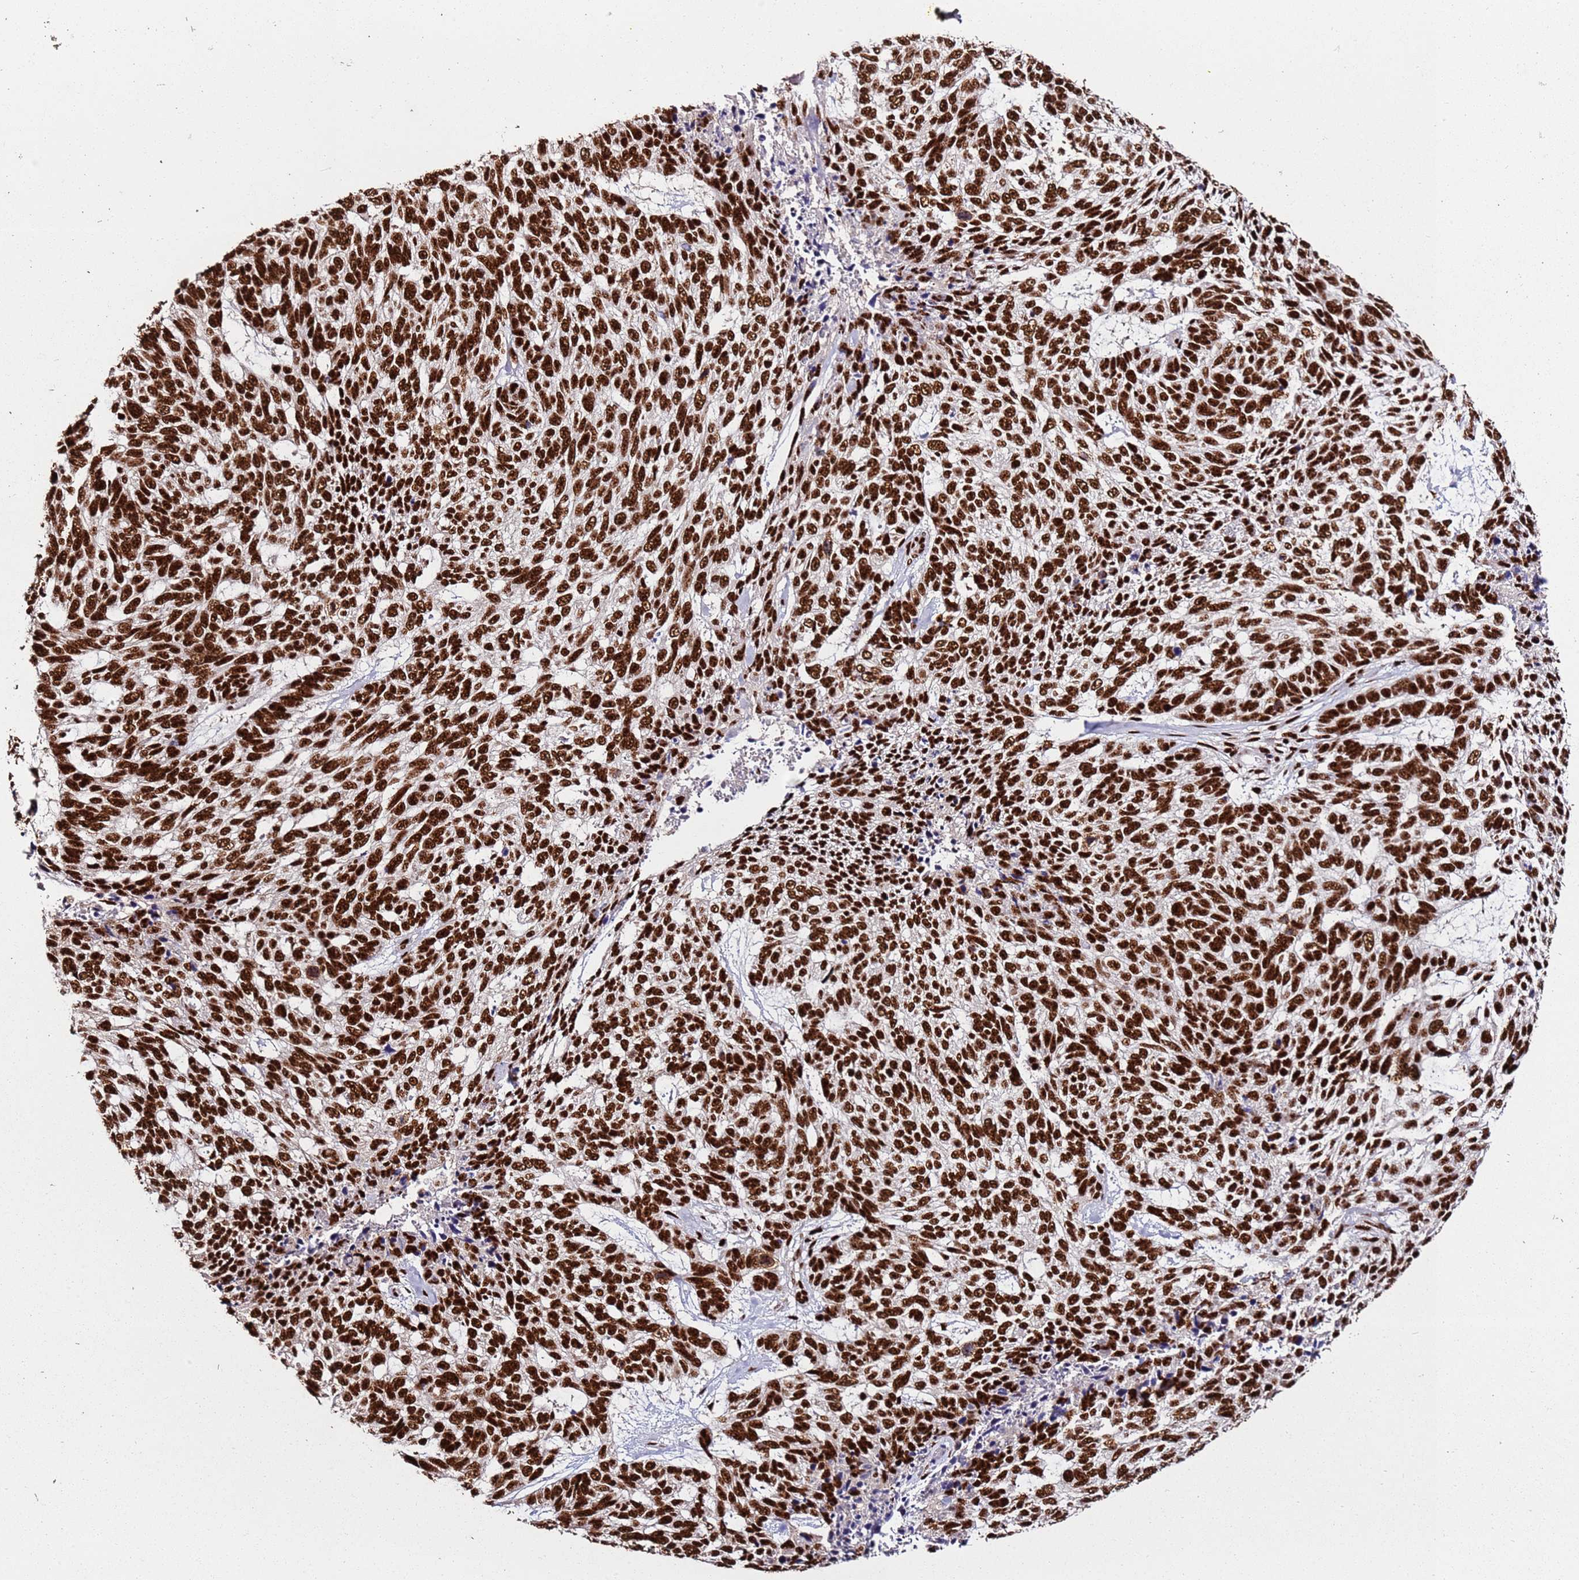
{"staining": {"intensity": "strong", "quantity": ">75%", "location": "nuclear"}, "tissue": "skin cancer", "cell_type": "Tumor cells", "image_type": "cancer", "snomed": [{"axis": "morphology", "description": "Basal cell carcinoma"}, {"axis": "topography", "description": "Skin"}], "caption": "This is a histology image of immunohistochemistry staining of skin basal cell carcinoma, which shows strong expression in the nuclear of tumor cells.", "gene": "C6orf226", "patient": {"sex": "female", "age": 65}}